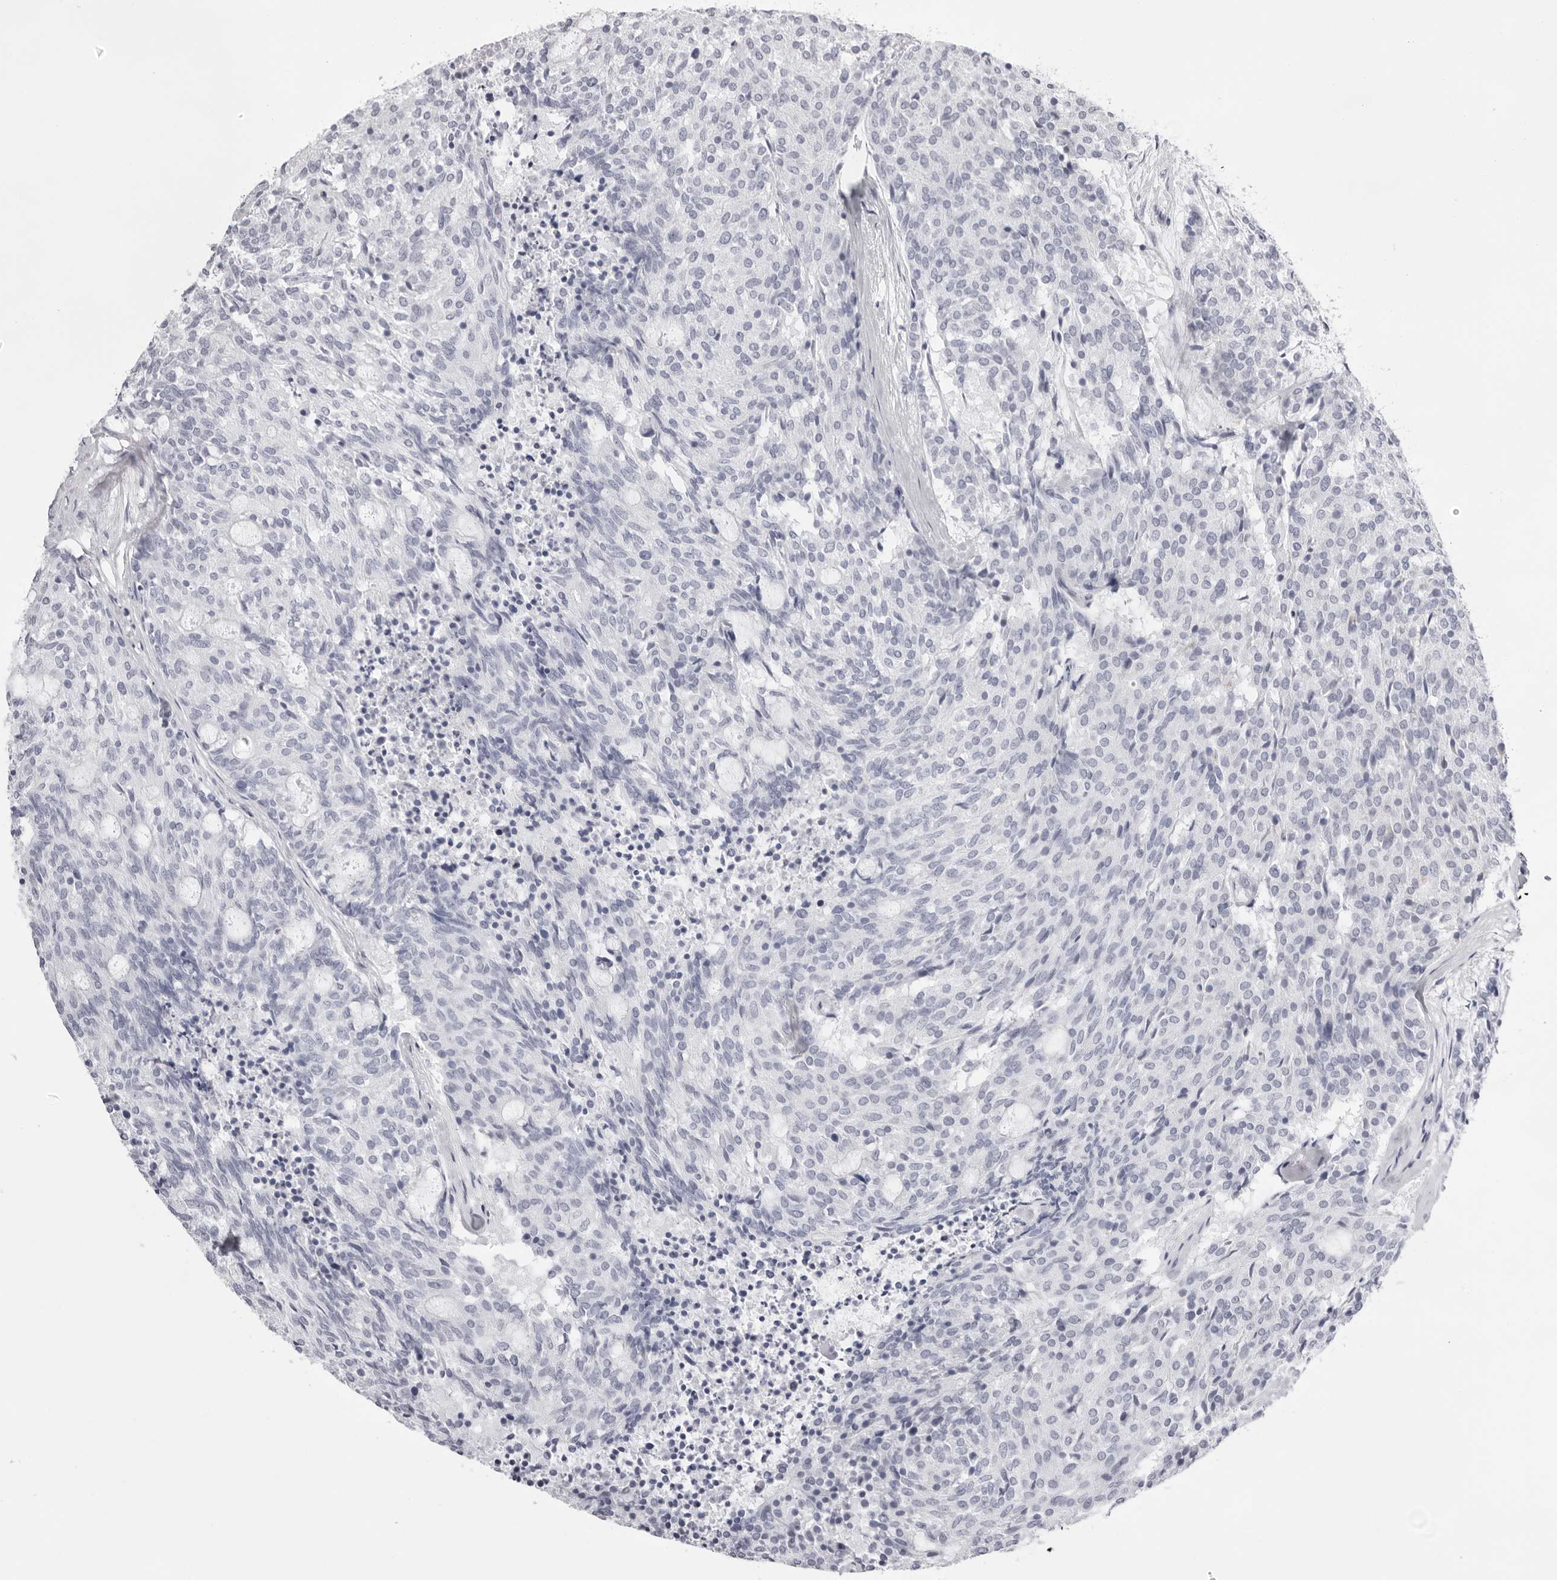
{"staining": {"intensity": "negative", "quantity": "none", "location": "none"}, "tissue": "carcinoid", "cell_type": "Tumor cells", "image_type": "cancer", "snomed": [{"axis": "morphology", "description": "Carcinoid, malignant, NOS"}, {"axis": "topography", "description": "Pancreas"}], "caption": "Tumor cells are negative for brown protein staining in carcinoid. (Brightfield microscopy of DAB (3,3'-diaminobenzidine) immunohistochemistry at high magnification).", "gene": "TMOD4", "patient": {"sex": "female", "age": 54}}